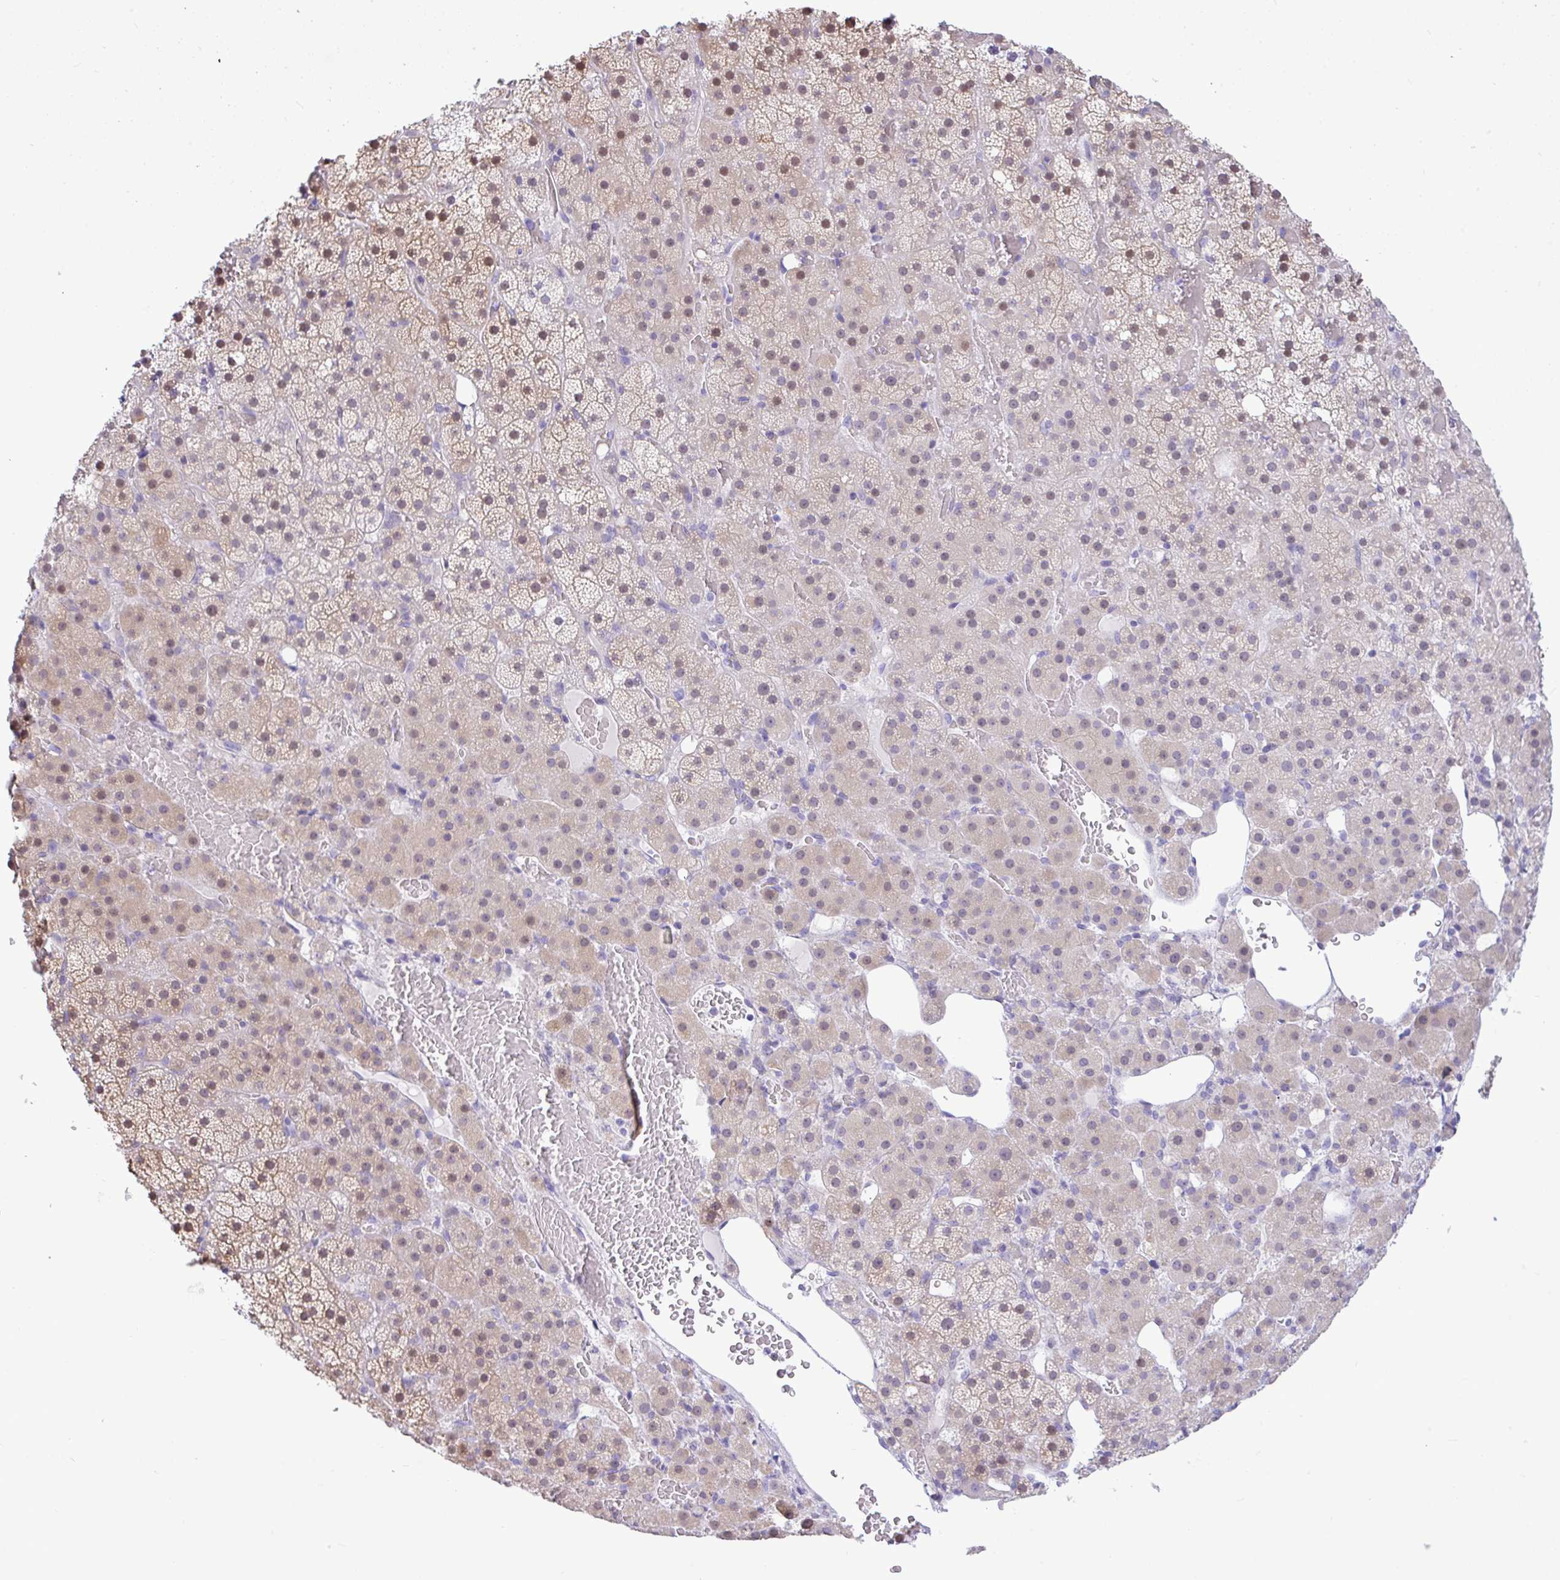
{"staining": {"intensity": "weak", "quantity": "<25%", "location": "cytoplasmic/membranous,nuclear"}, "tissue": "adrenal gland", "cell_type": "Glandular cells", "image_type": "normal", "snomed": [{"axis": "morphology", "description": "Normal tissue, NOS"}, {"axis": "topography", "description": "Adrenal gland"}], "caption": "DAB (3,3'-diaminobenzidine) immunohistochemical staining of normal adrenal gland demonstrates no significant expression in glandular cells. Nuclei are stained in blue.", "gene": "ZNF485", "patient": {"sex": "male", "age": 53}}